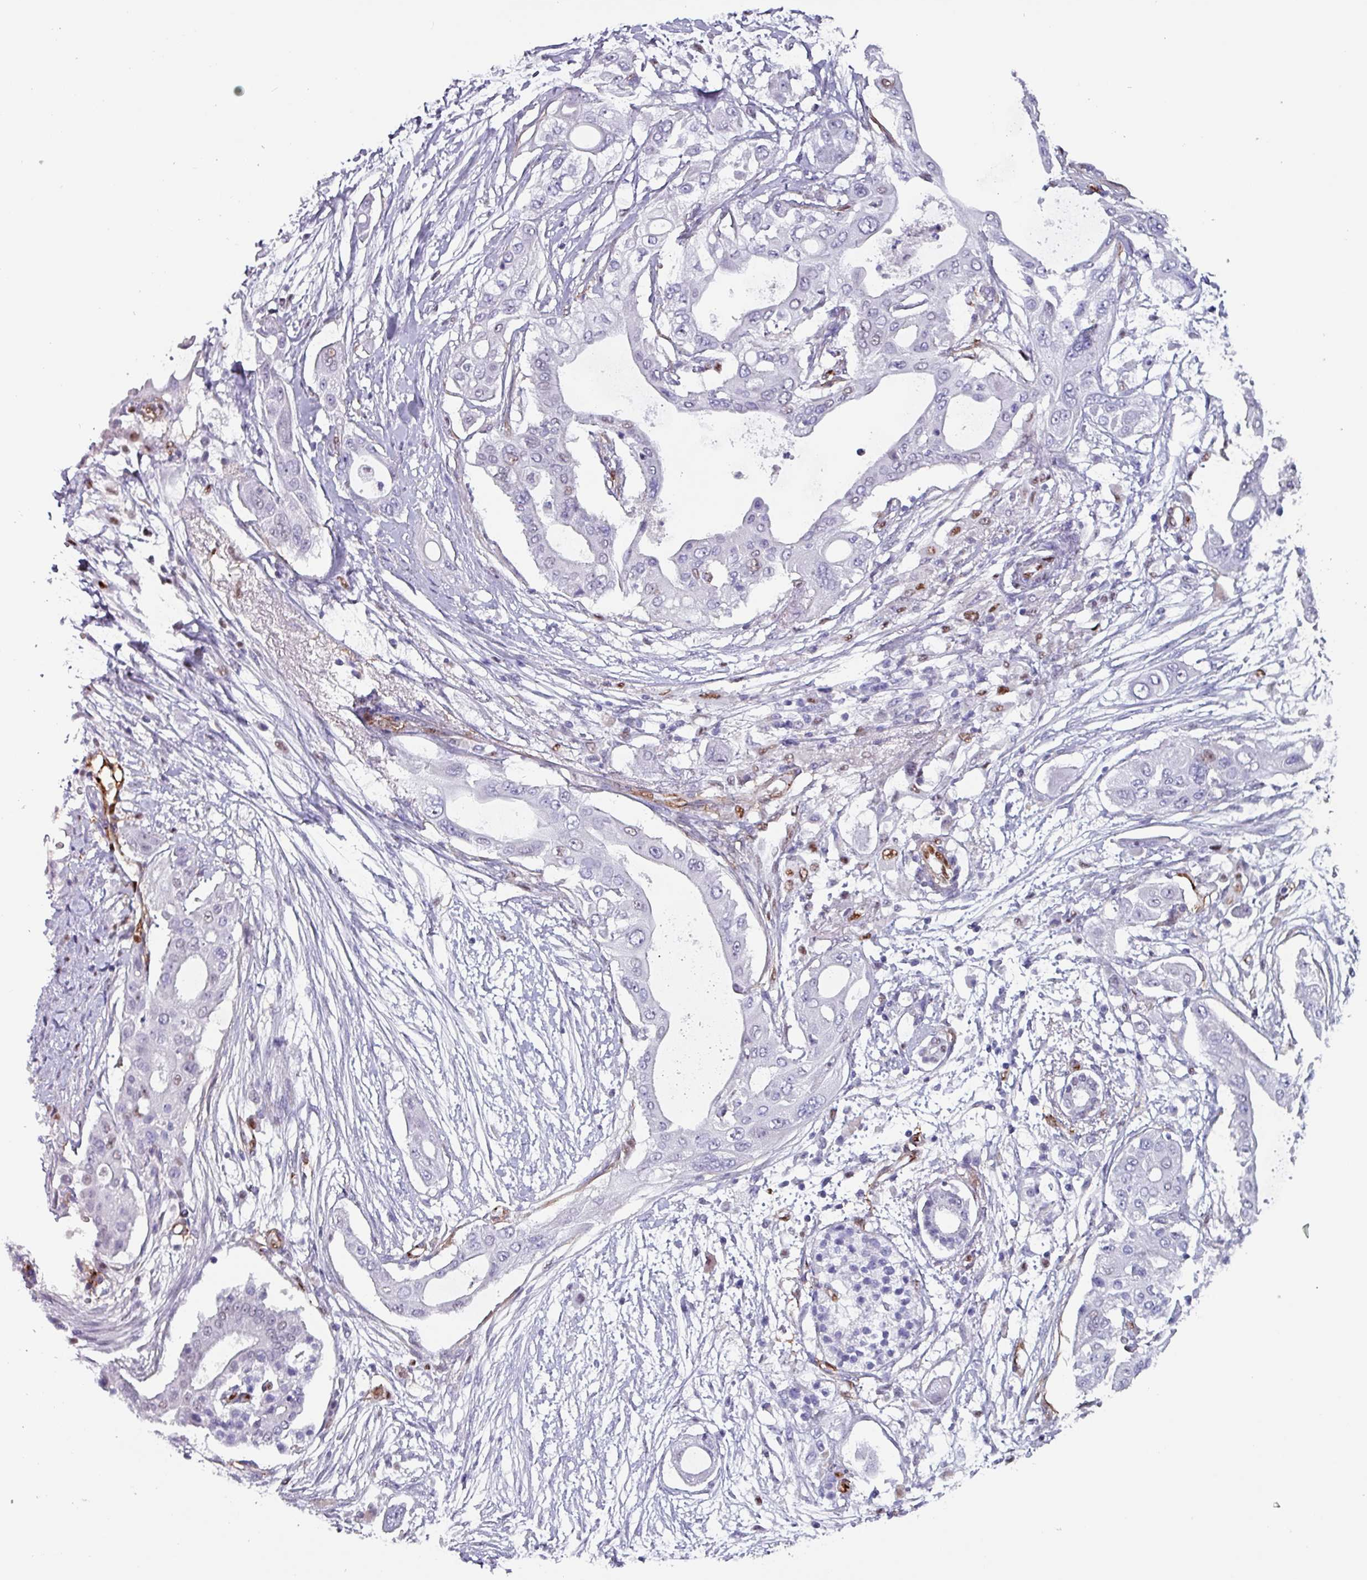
{"staining": {"intensity": "negative", "quantity": "none", "location": "none"}, "tissue": "pancreatic cancer", "cell_type": "Tumor cells", "image_type": "cancer", "snomed": [{"axis": "morphology", "description": "Adenocarcinoma, NOS"}, {"axis": "topography", "description": "Pancreas"}], "caption": "A high-resolution micrograph shows immunohistochemistry staining of pancreatic cancer (adenocarcinoma), which shows no significant staining in tumor cells.", "gene": "ZNF816-ZNF321P", "patient": {"sex": "male", "age": 68}}